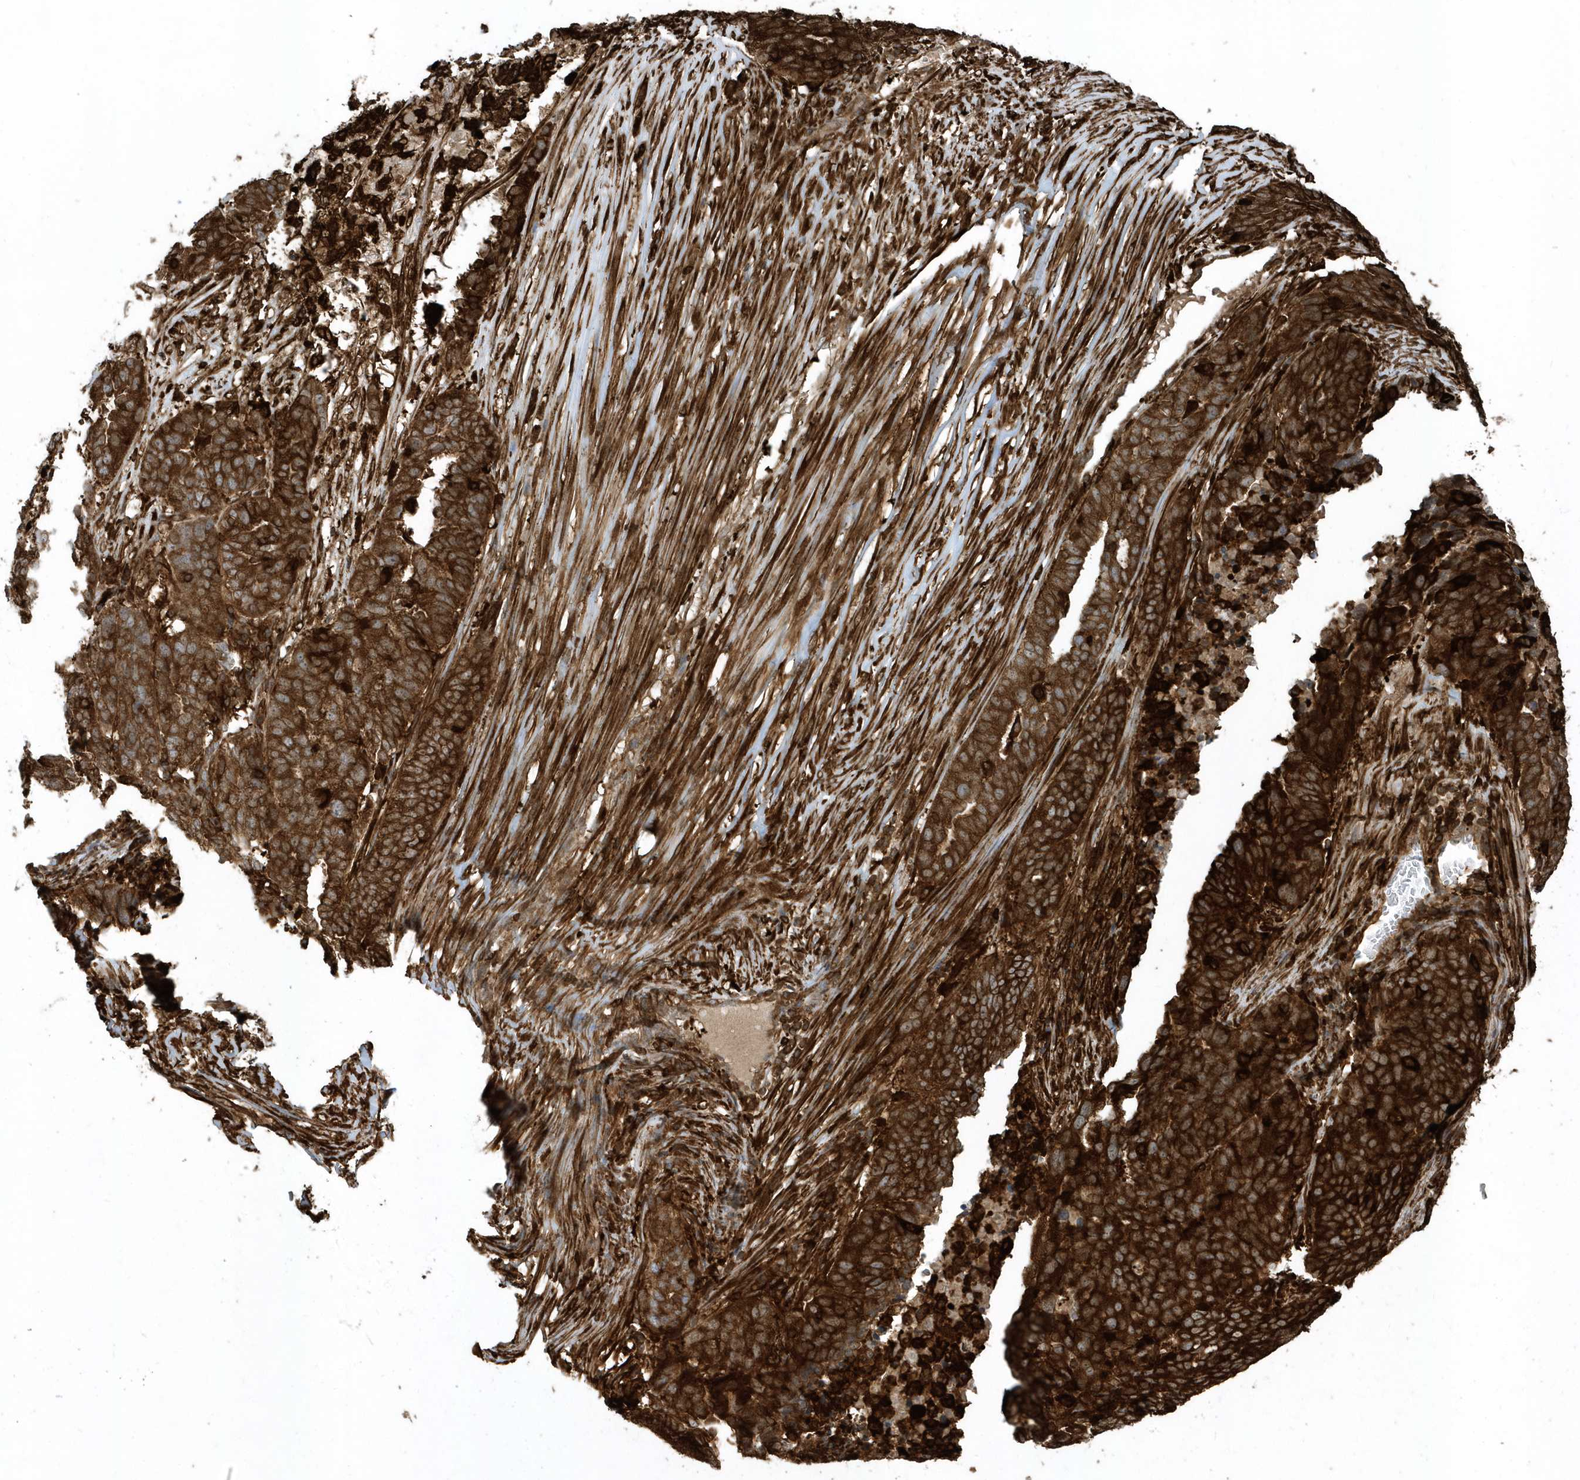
{"staining": {"intensity": "strong", "quantity": ">75%", "location": "cytoplasmic/membranous"}, "tissue": "ovarian cancer", "cell_type": "Tumor cells", "image_type": "cancer", "snomed": [{"axis": "morphology", "description": "Cystadenocarcinoma, serous, NOS"}, {"axis": "topography", "description": "Ovary"}], "caption": "Ovarian cancer was stained to show a protein in brown. There is high levels of strong cytoplasmic/membranous positivity in about >75% of tumor cells.", "gene": "CLCN6", "patient": {"sex": "female", "age": 59}}